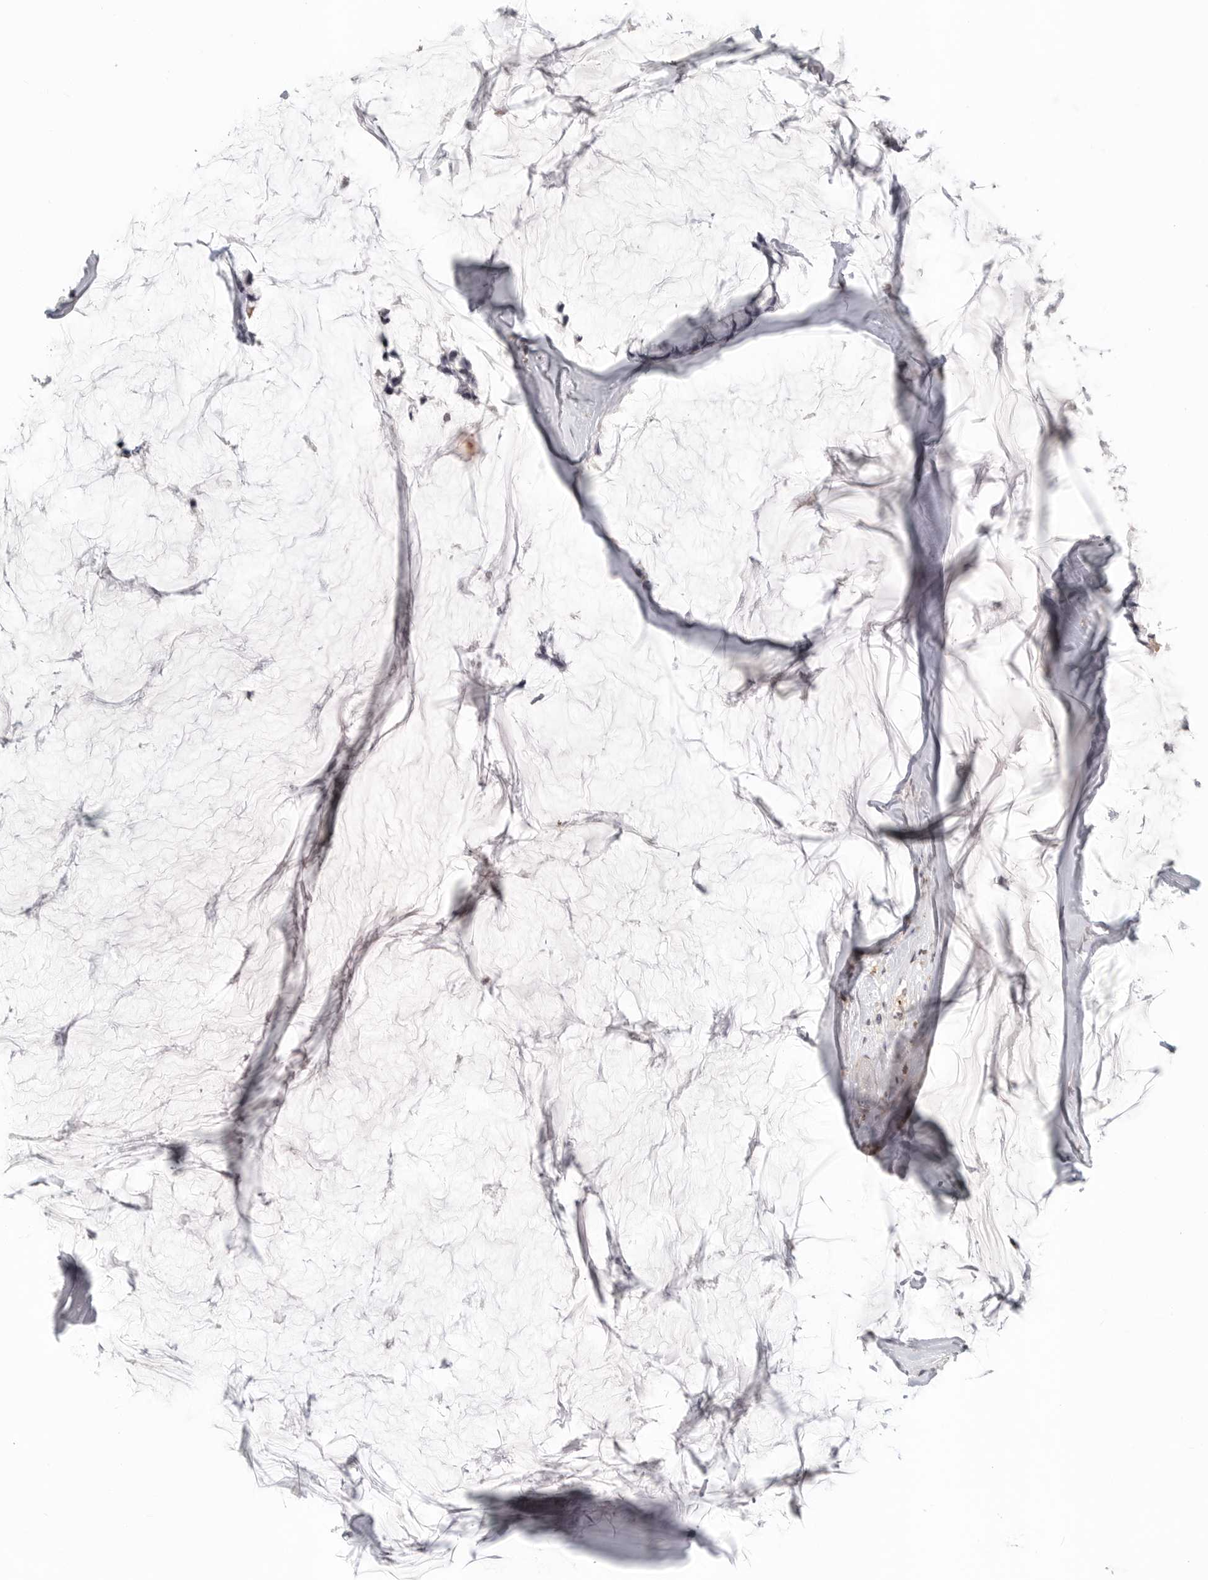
{"staining": {"intensity": "negative", "quantity": "none", "location": "none"}, "tissue": "ovarian cancer", "cell_type": "Tumor cells", "image_type": "cancer", "snomed": [{"axis": "morphology", "description": "Cystadenocarcinoma, mucinous, NOS"}, {"axis": "topography", "description": "Ovary"}], "caption": "Tumor cells show no significant expression in ovarian cancer.", "gene": "SH3KBP1", "patient": {"sex": "female", "age": 39}}